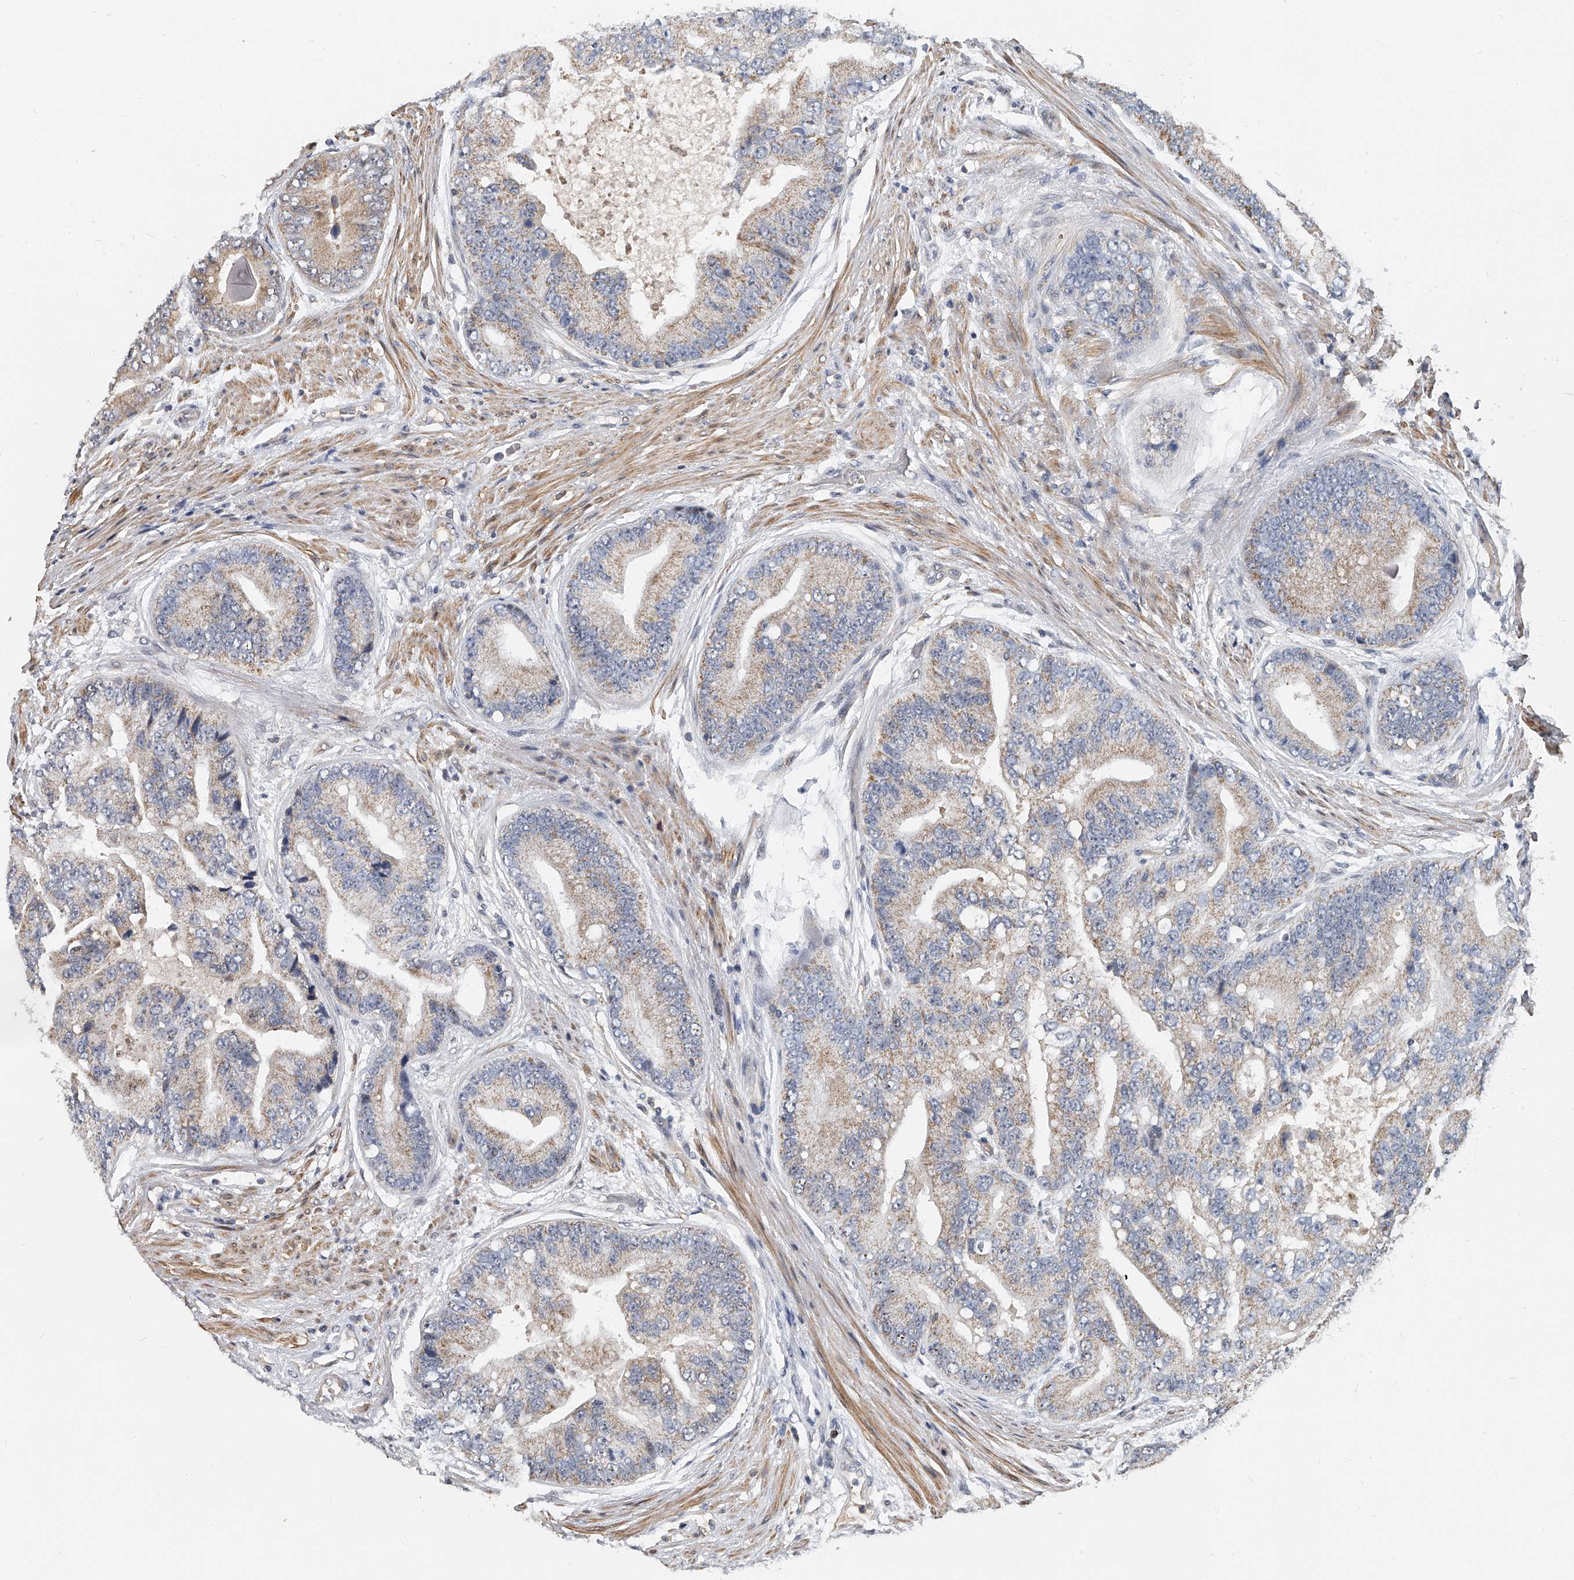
{"staining": {"intensity": "weak", "quantity": "25%-75%", "location": "cytoplasmic/membranous"}, "tissue": "prostate cancer", "cell_type": "Tumor cells", "image_type": "cancer", "snomed": [{"axis": "morphology", "description": "Adenocarcinoma, High grade"}, {"axis": "topography", "description": "Prostate"}], "caption": "Adenocarcinoma (high-grade) (prostate) was stained to show a protein in brown. There is low levels of weak cytoplasmic/membranous positivity in about 25%-75% of tumor cells.", "gene": "CD200", "patient": {"sex": "male", "age": 70}}